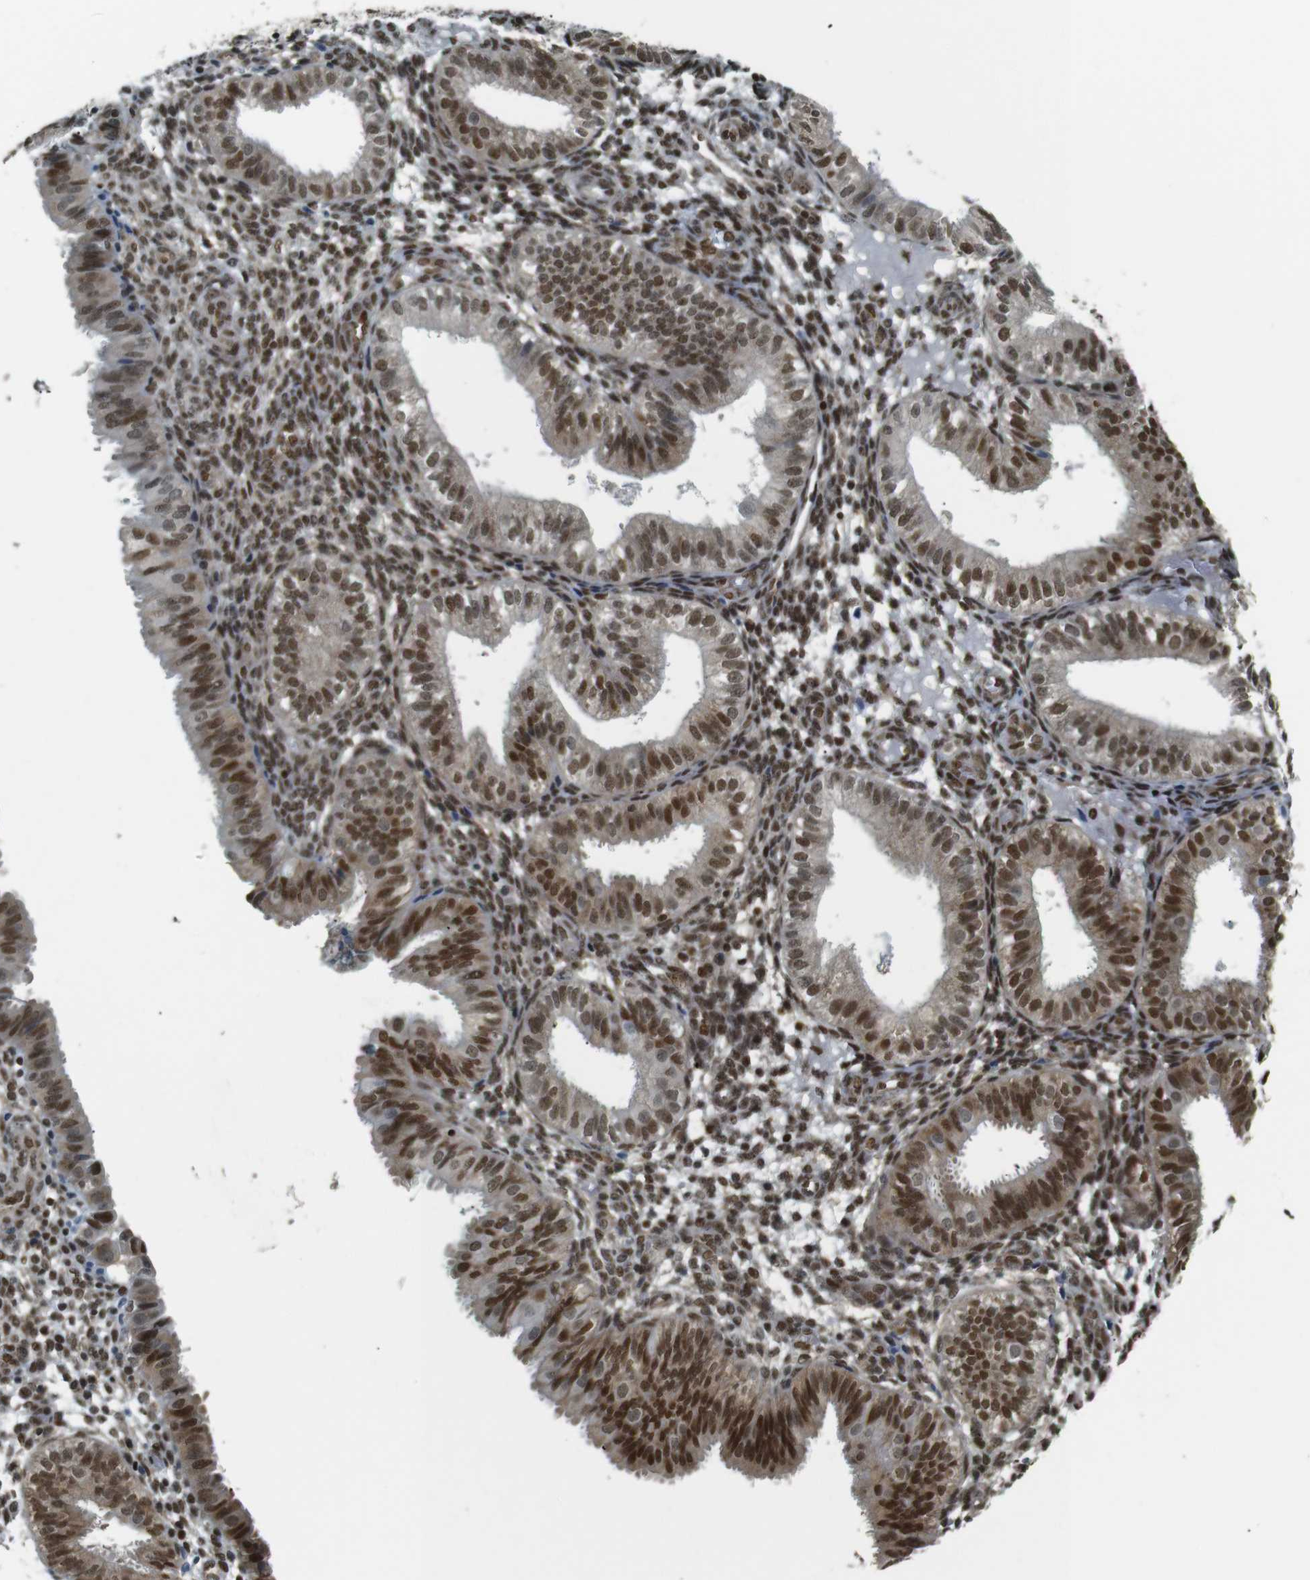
{"staining": {"intensity": "moderate", "quantity": "25%-75%", "location": "nuclear"}, "tissue": "endometrium", "cell_type": "Cells in endometrial stroma", "image_type": "normal", "snomed": [{"axis": "morphology", "description": "Normal tissue, NOS"}, {"axis": "topography", "description": "Endometrium"}], "caption": "Benign endometrium exhibits moderate nuclear staining in approximately 25%-75% of cells in endometrial stroma, visualized by immunohistochemistry. The staining was performed using DAB (3,3'-diaminobenzidine) to visualize the protein expression in brown, while the nuclei were stained in blue with hematoxylin (Magnification: 20x).", "gene": "NHEJ1", "patient": {"sex": "female", "age": 39}}